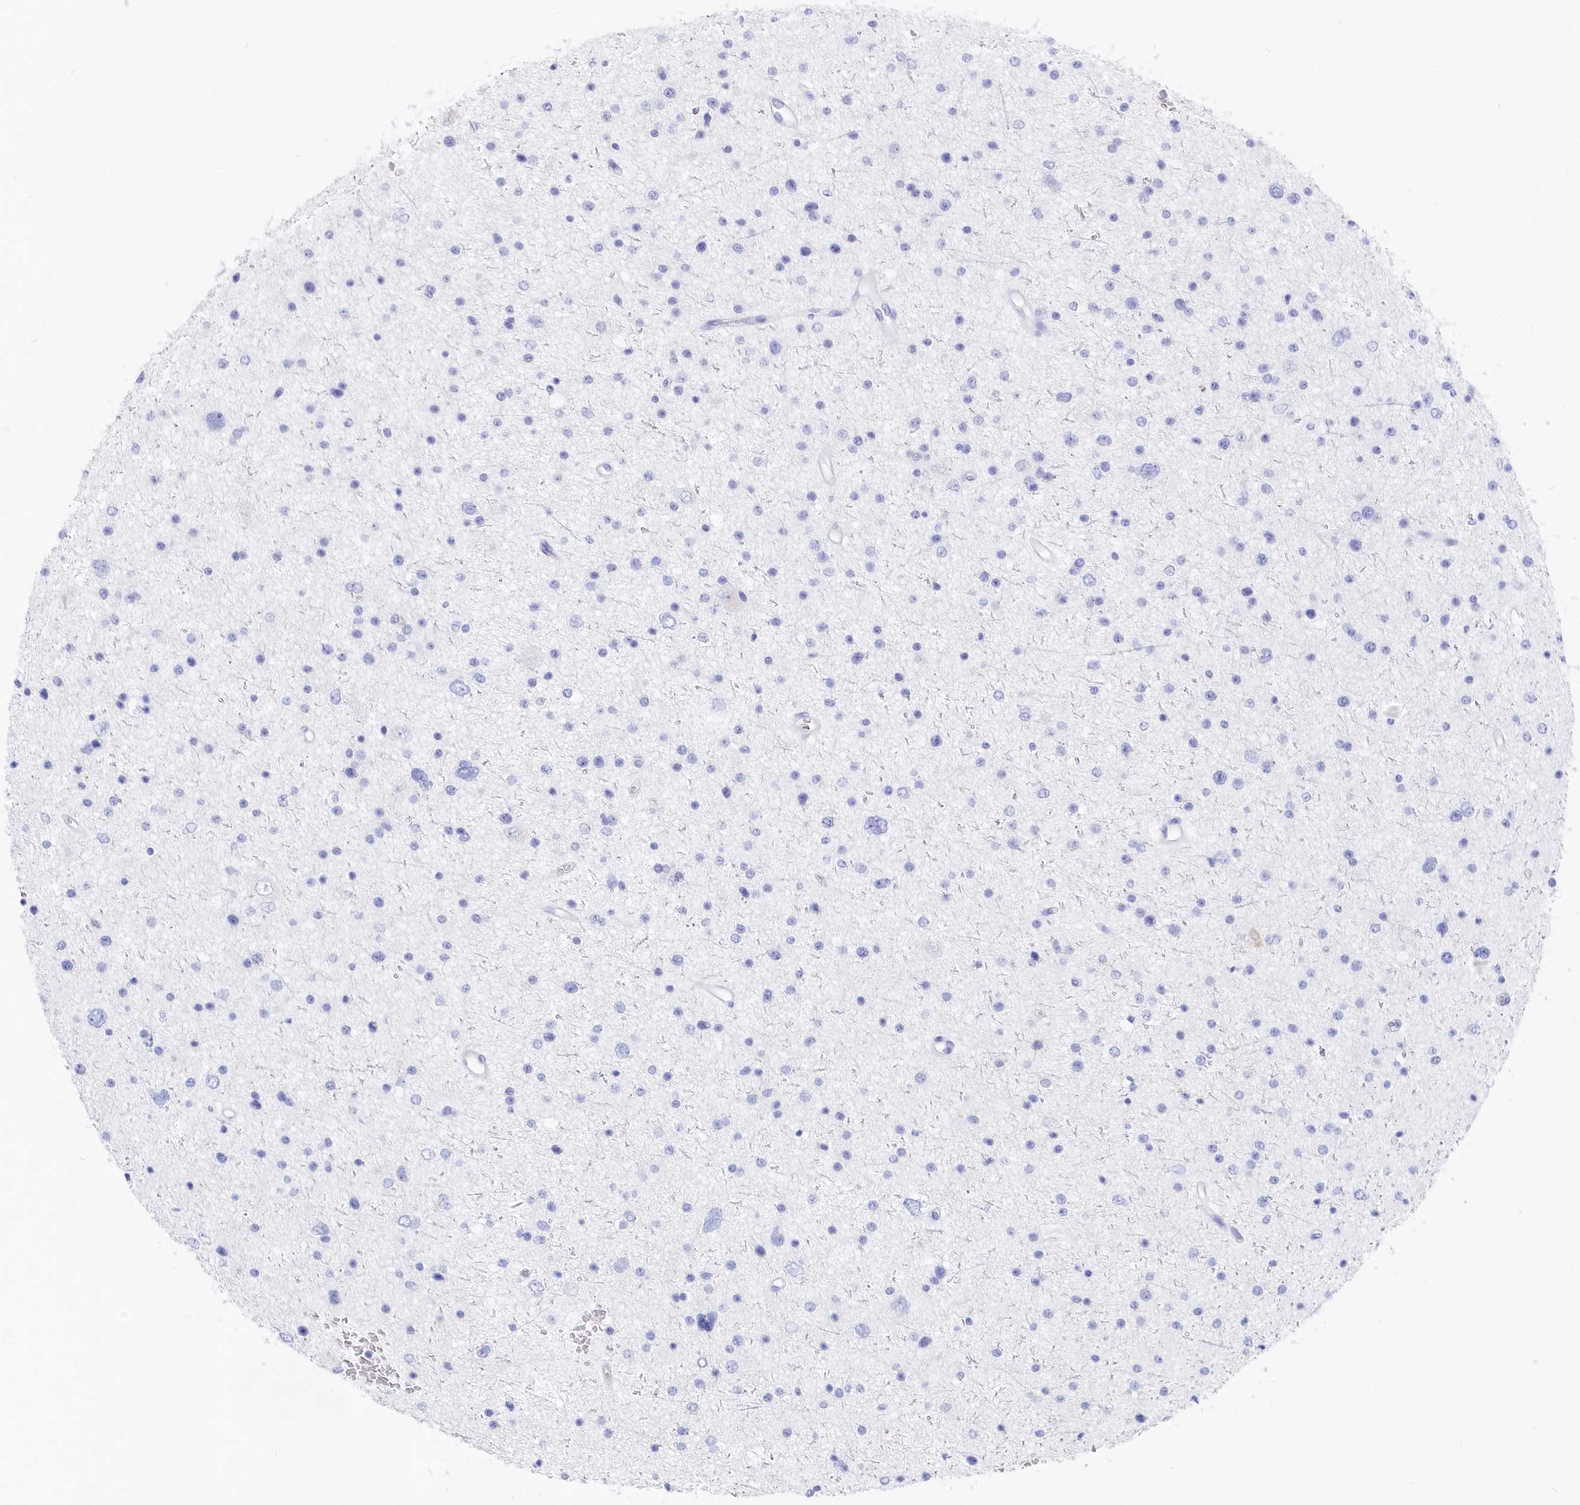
{"staining": {"intensity": "negative", "quantity": "none", "location": "none"}, "tissue": "glioma", "cell_type": "Tumor cells", "image_type": "cancer", "snomed": [{"axis": "morphology", "description": "Glioma, malignant, Low grade"}, {"axis": "topography", "description": "Cerebral cortex"}], "caption": "Immunohistochemical staining of human glioma displays no significant positivity in tumor cells.", "gene": "CSNK1G2", "patient": {"sex": "female", "age": 39}}